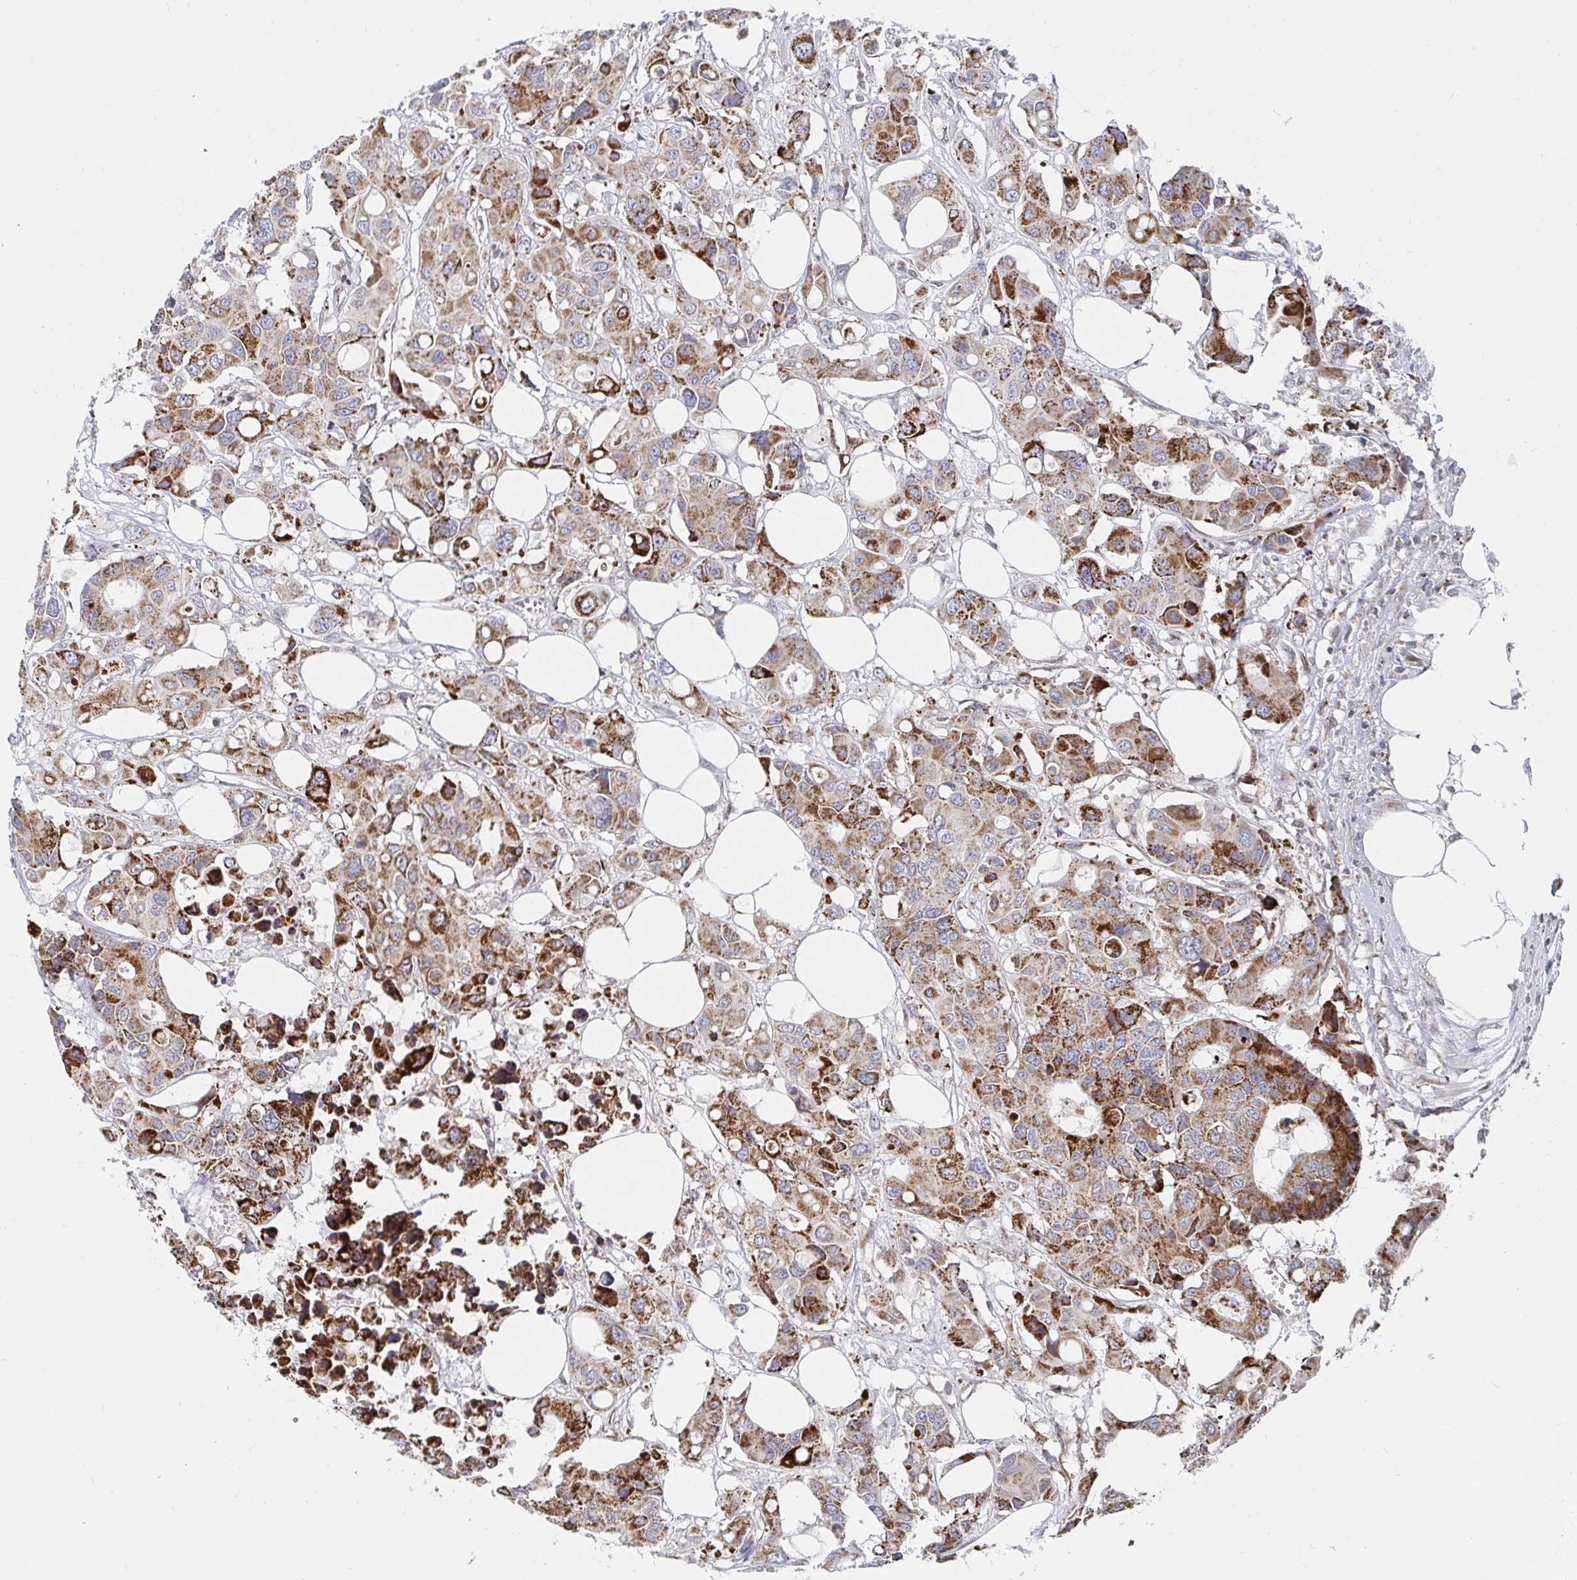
{"staining": {"intensity": "moderate", "quantity": ">75%", "location": "cytoplasmic/membranous"}, "tissue": "colorectal cancer", "cell_type": "Tumor cells", "image_type": "cancer", "snomed": [{"axis": "morphology", "description": "Adenocarcinoma, NOS"}, {"axis": "topography", "description": "Colon"}], "caption": "A brown stain labels moderate cytoplasmic/membranous staining of a protein in human adenocarcinoma (colorectal) tumor cells.", "gene": "STARD8", "patient": {"sex": "male", "age": 77}}